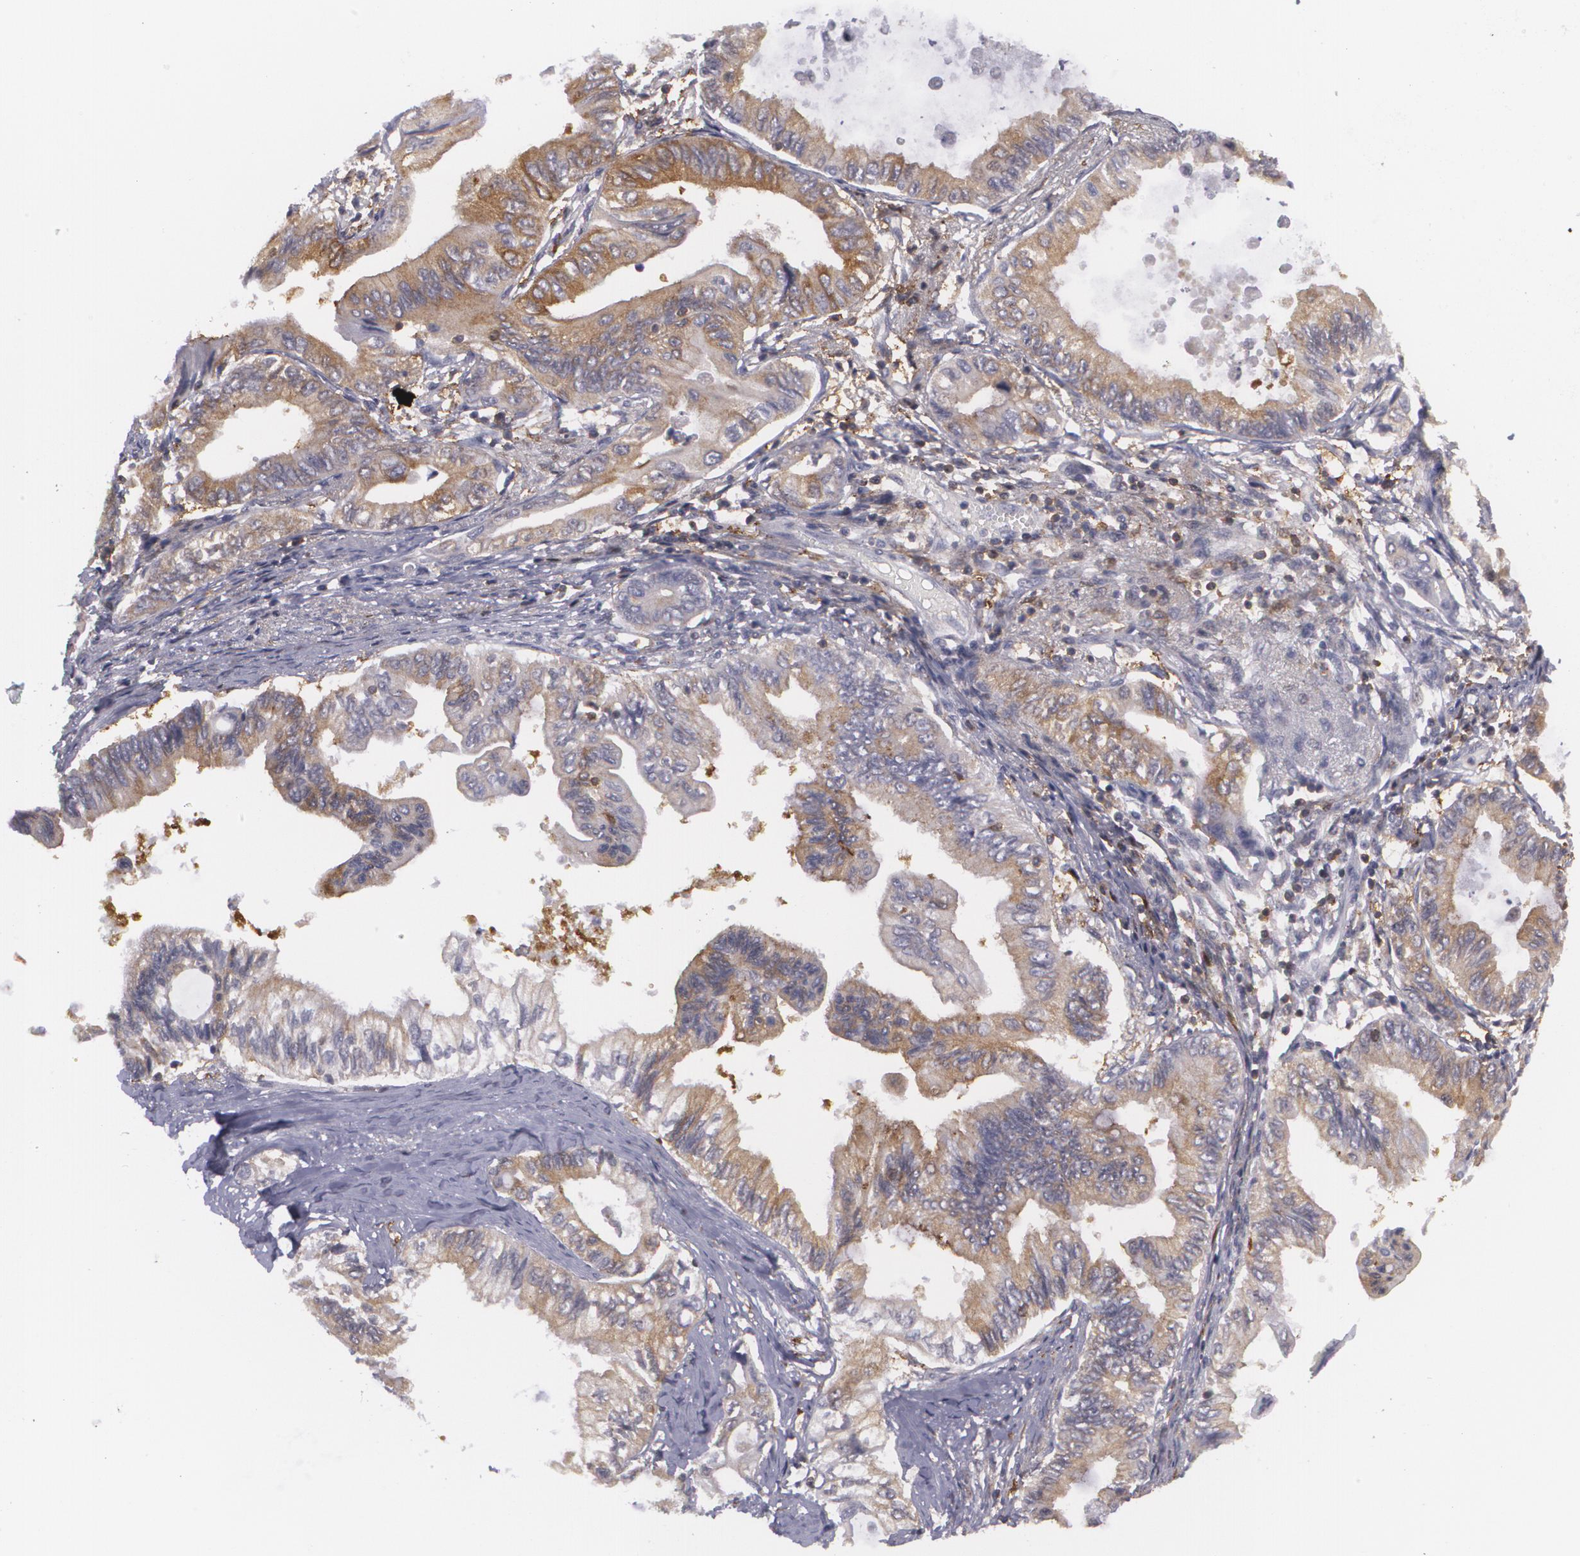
{"staining": {"intensity": "weak", "quantity": ">75%", "location": "cytoplasmic/membranous"}, "tissue": "pancreatic cancer", "cell_type": "Tumor cells", "image_type": "cancer", "snomed": [{"axis": "morphology", "description": "Adenocarcinoma, NOS"}, {"axis": "topography", "description": "Pancreas"}], "caption": "Human pancreatic adenocarcinoma stained with a brown dye exhibits weak cytoplasmic/membranous positive staining in about >75% of tumor cells.", "gene": "BIN1", "patient": {"sex": "female", "age": 66}}